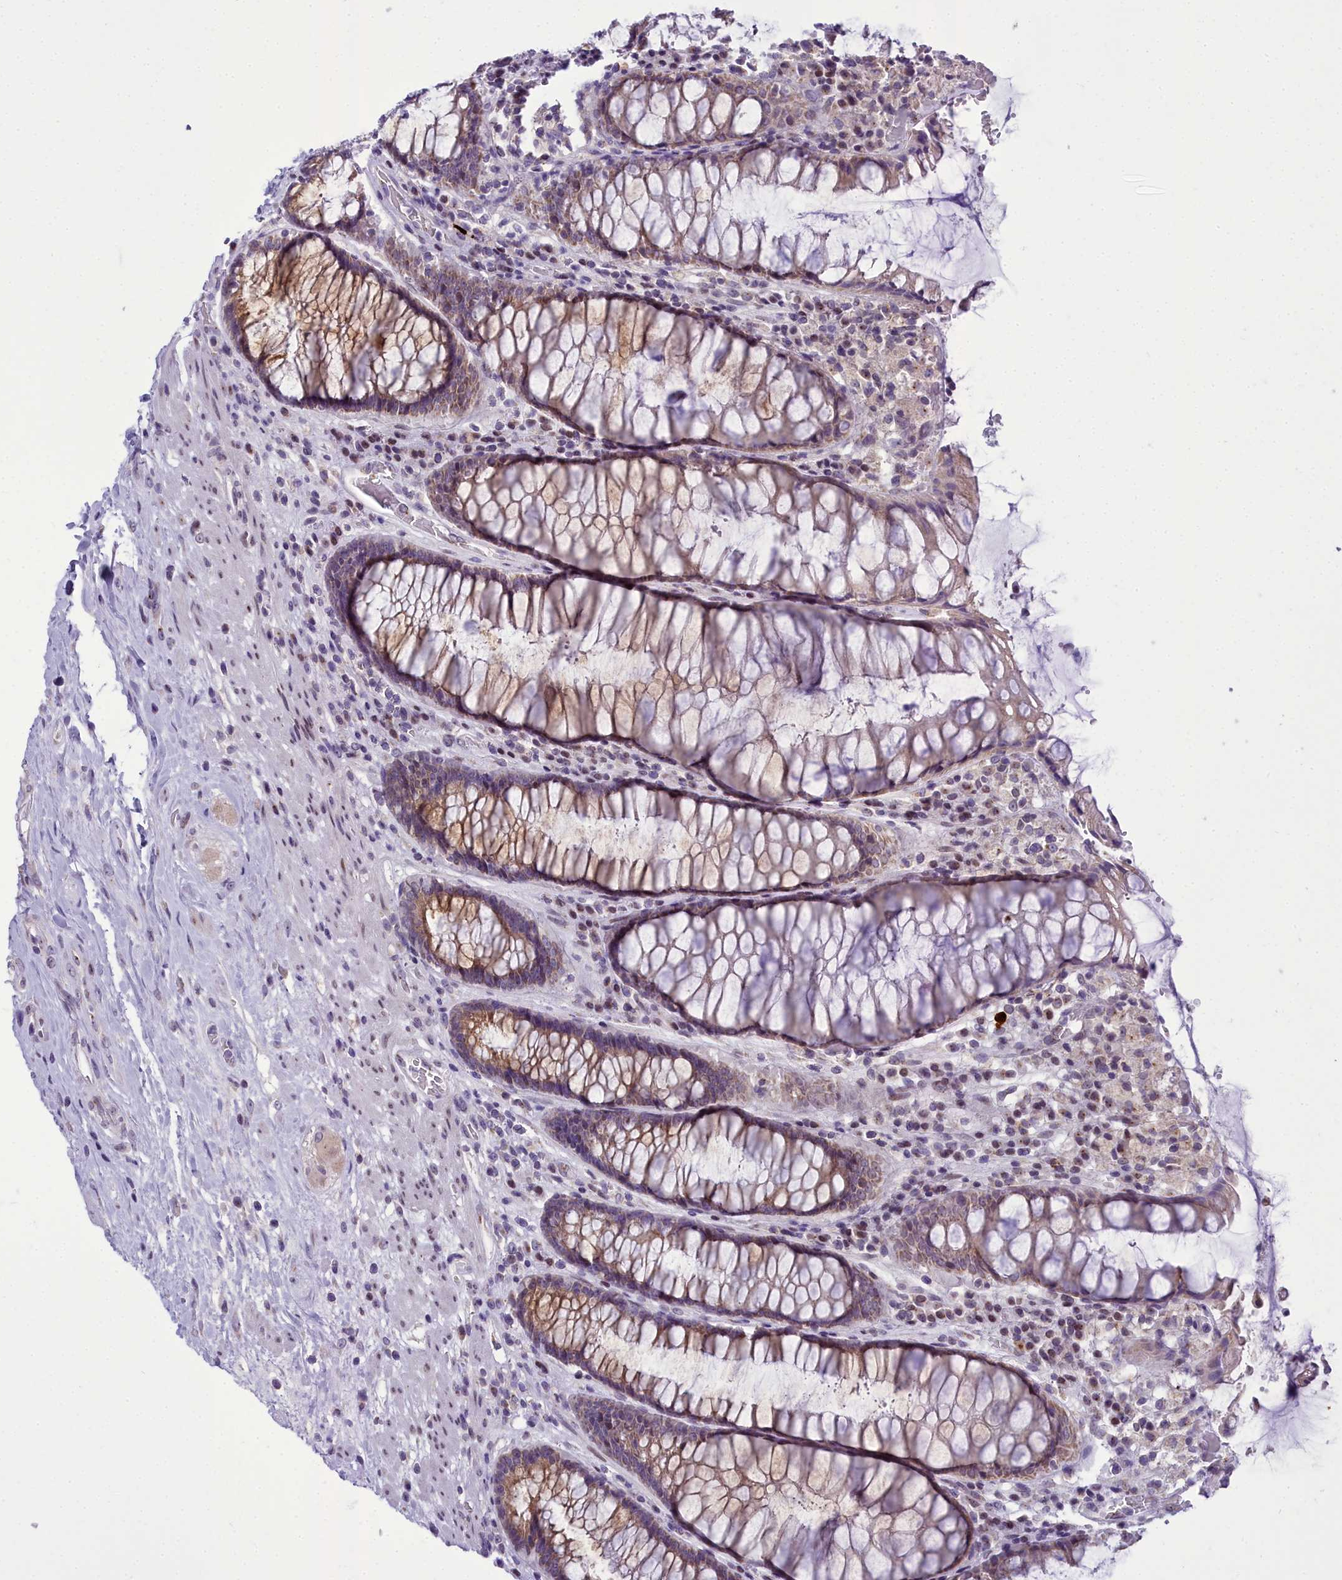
{"staining": {"intensity": "moderate", "quantity": "25%-75%", "location": "cytoplasmic/membranous"}, "tissue": "rectum", "cell_type": "Glandular cells", "image_type": "normal", "snomed": [{"axis": "morphology", "description": "Normal tissue, NOS"}, {"axis": "topography", "description": "Rectum"}], "caption": "Protein staining displays moderate cytoplasmic/membranous expression in approximately 25%-75% of glandular cells in normal rectum.", "gene": "B9D2", "patient": {"sex": "male", "age": 64}}